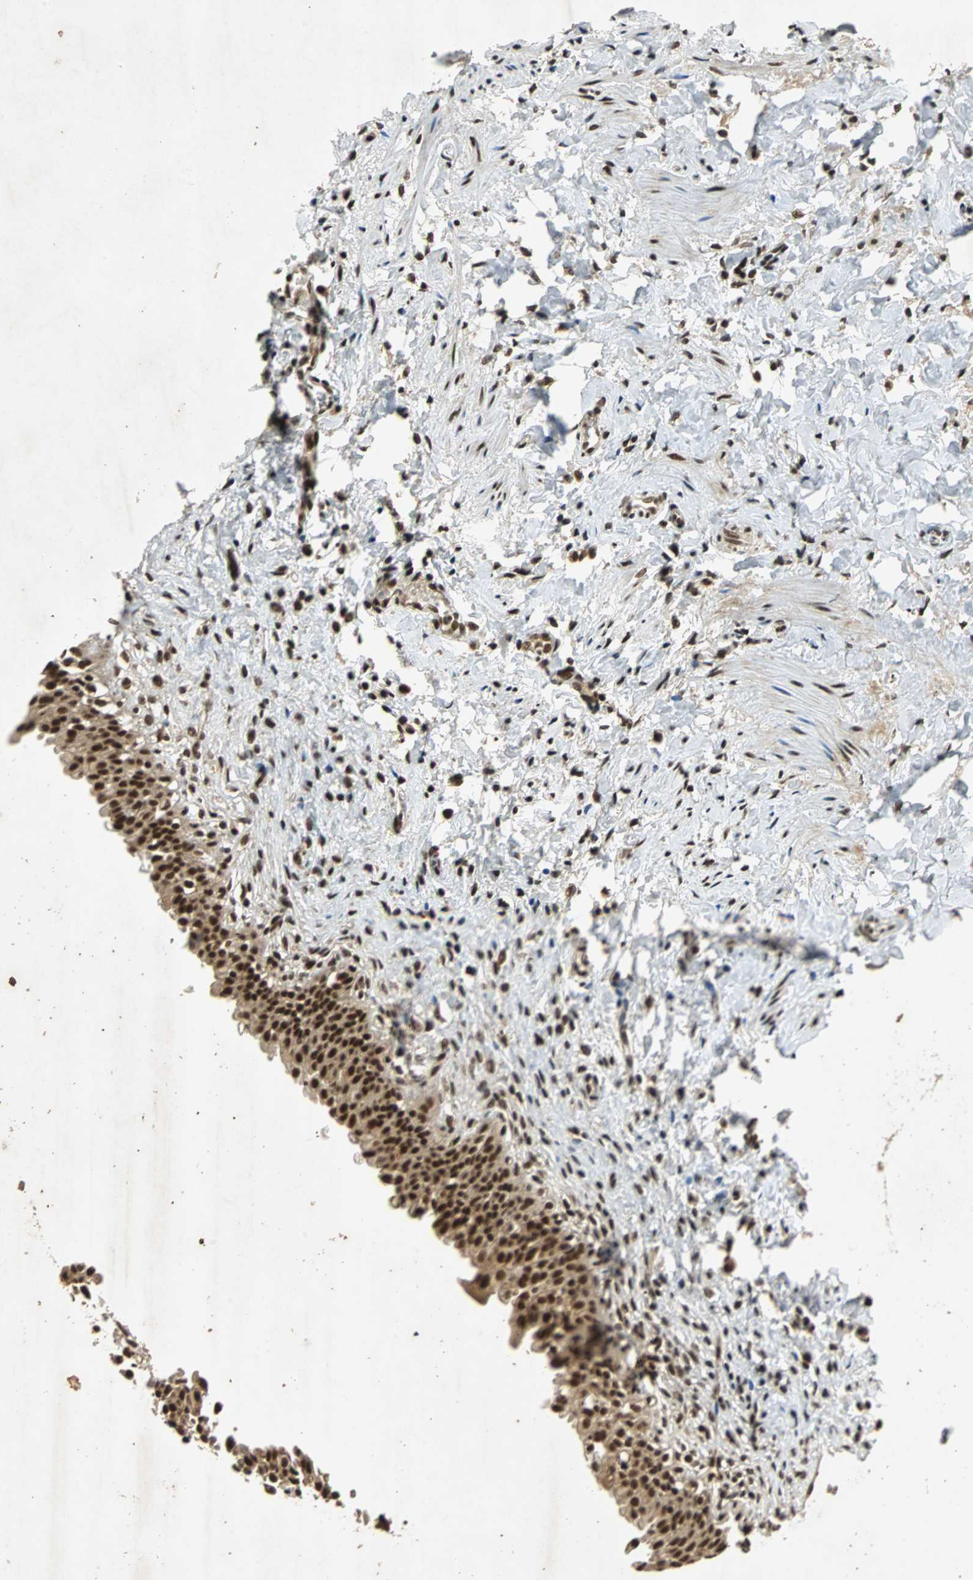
{"staining": {"intensity": "strong", "quantity": ">75%", "location": "nuclear"}, "tissue": "urinary bladder", "cell_type": "Urothelial cells", "image_type": "normal", "snomed": [{"axis": "morphology", "description": "Normal tissue, NOS"}, {"axis": "morphology", "description": "Inflammation, NOS"}, {"axis": "topography", "description": "Urinary bladder"}], "caption": "Unremarkable urinary bladder exhibits strong nuclear expression in approximately >75% of urothelial cells (DAB IHC, brown staining for protein, blue staining for nuclei)..", "gene": "TAF5", "patient": {"sex": "female", "age": 80}}